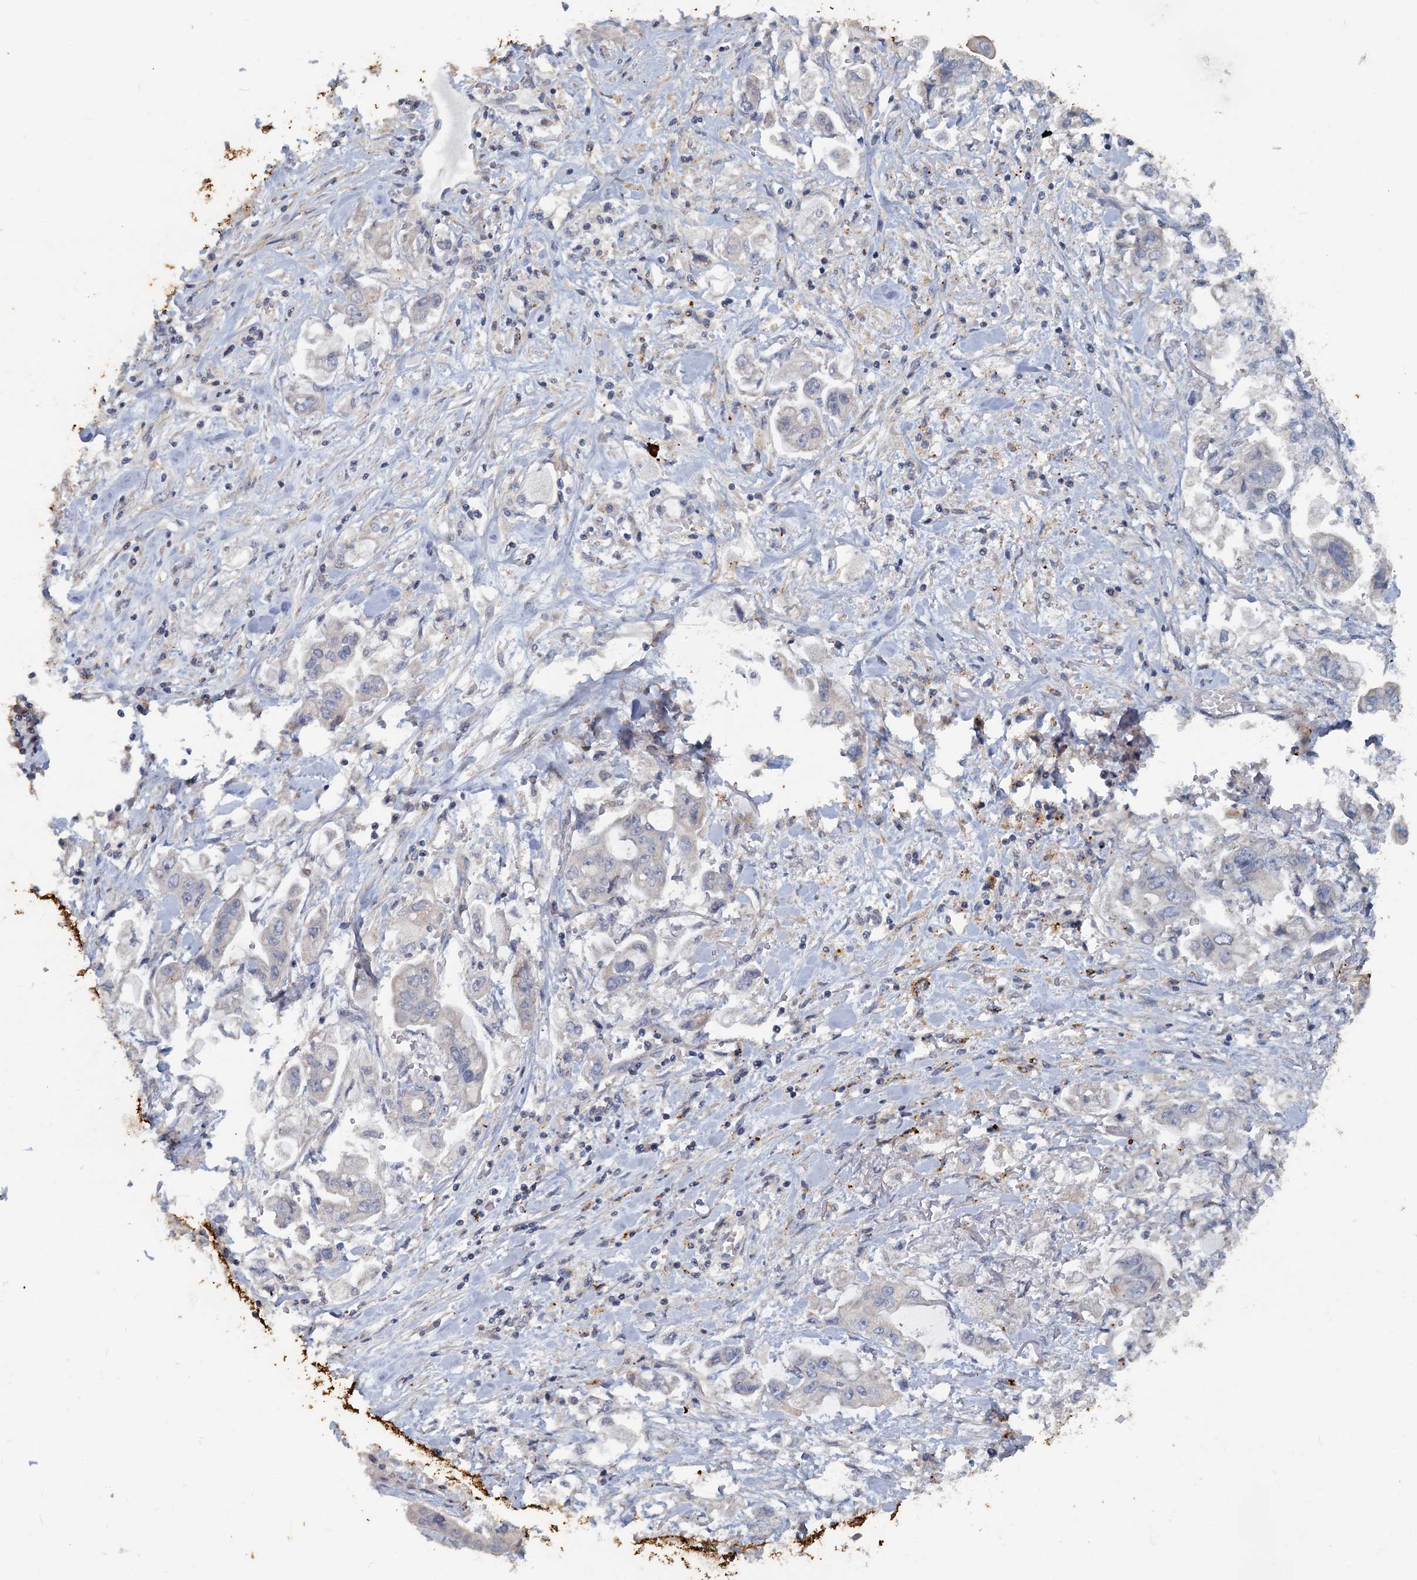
{"staining": {"intensity": "negative", "quantity": "none", "location": "none"}, "tissue": "stomach cancer", "cell_type": "Tumor cells", "image_type": "cancer", "snomed": [{"axis": "morphology", "description": "Adenocarcinoma, NOS"}, {"axis": "topography", "description": "Stomach"}], "caption": "Immunohistochemistry (IHC) photomicrograph of human stomach adenocarcinoma stained for a protein (brown), which displays no staining in tumor cells.", "gene": "SLC2A7", "patient": {"sex": "male", "age": 62}}